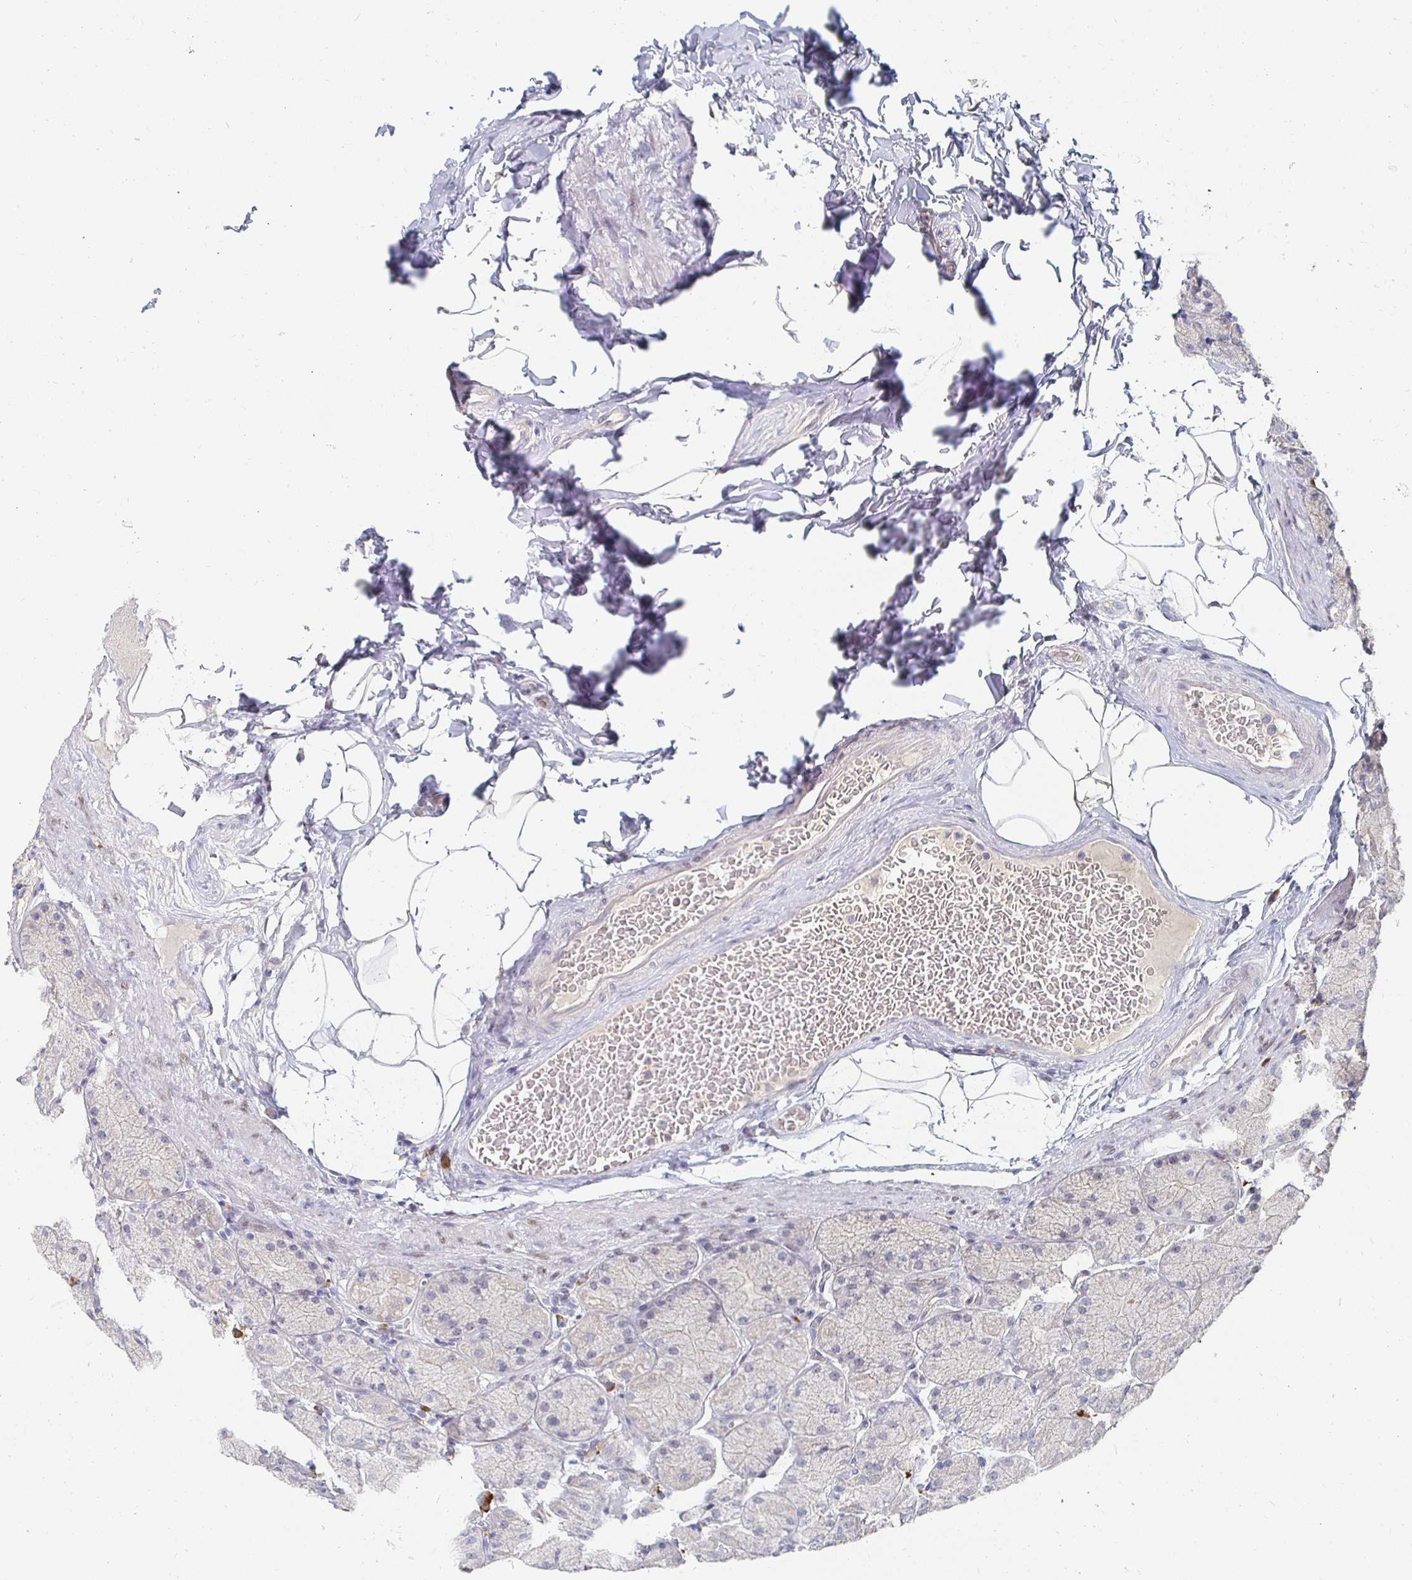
{"staining": {"intensity": "negative", "quantity": "none", "location": "none"}, "tissue": "stomach", "cell_type": "Glandular cells", "image_type": "normal", "snomed": [{"axis": "morphology", "description": "Normal tissue, NOS"}, {"axis": "topography", "description": "Stomach, upper"}], "caption": "This histopathology image is of benign stomach stained with IHC to label a protein in brown with the nuclei are counter-stained blue. There is no positivity in glandular cells. (DAB (3,3'-diaminobenzidine) IHC with hematoxylin counter stain).", "gene": "MEIS1", "patient": {"sex": "female", "age": 56}}